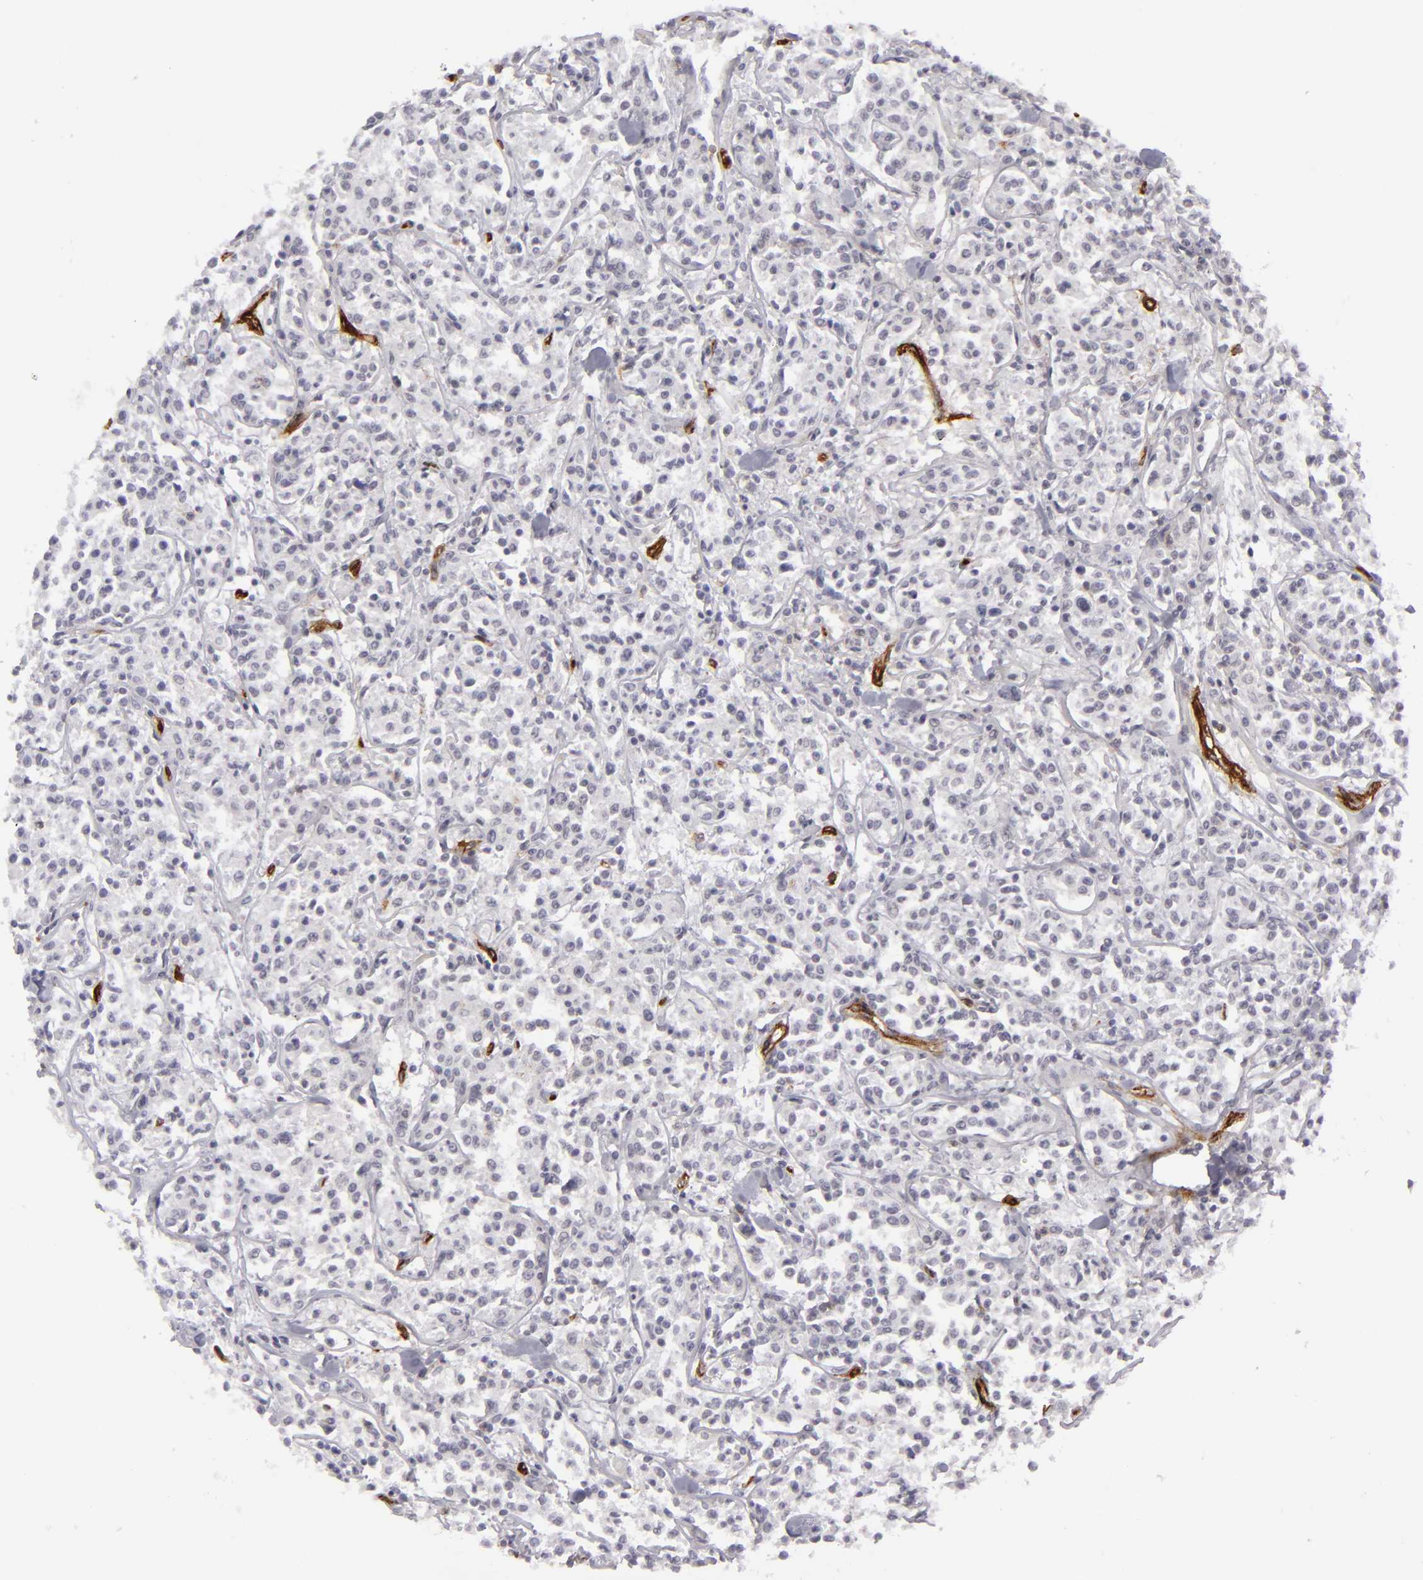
{"staining": {"intensity": "negative", "quantity": "none", "location": "none"}, "tissue": "lymphoma", "cell_type": "Tumor cells", "image_type": "cancer", "snomed": [{"axis": "morphology", "description": "Malignant lymphoma, non-Hodgkin's type, Low grade"}, {"axis": "topography", "description": "Small intestine"}], "caption": "This is a photomicrograph of immunohistochemistry staining of low-grade malignant lymphoma, non-Hodgkin's type, which shows no staining in tumor cells.", "gene": "MCAM", "patient": {"sex": "female", "age": 59}}